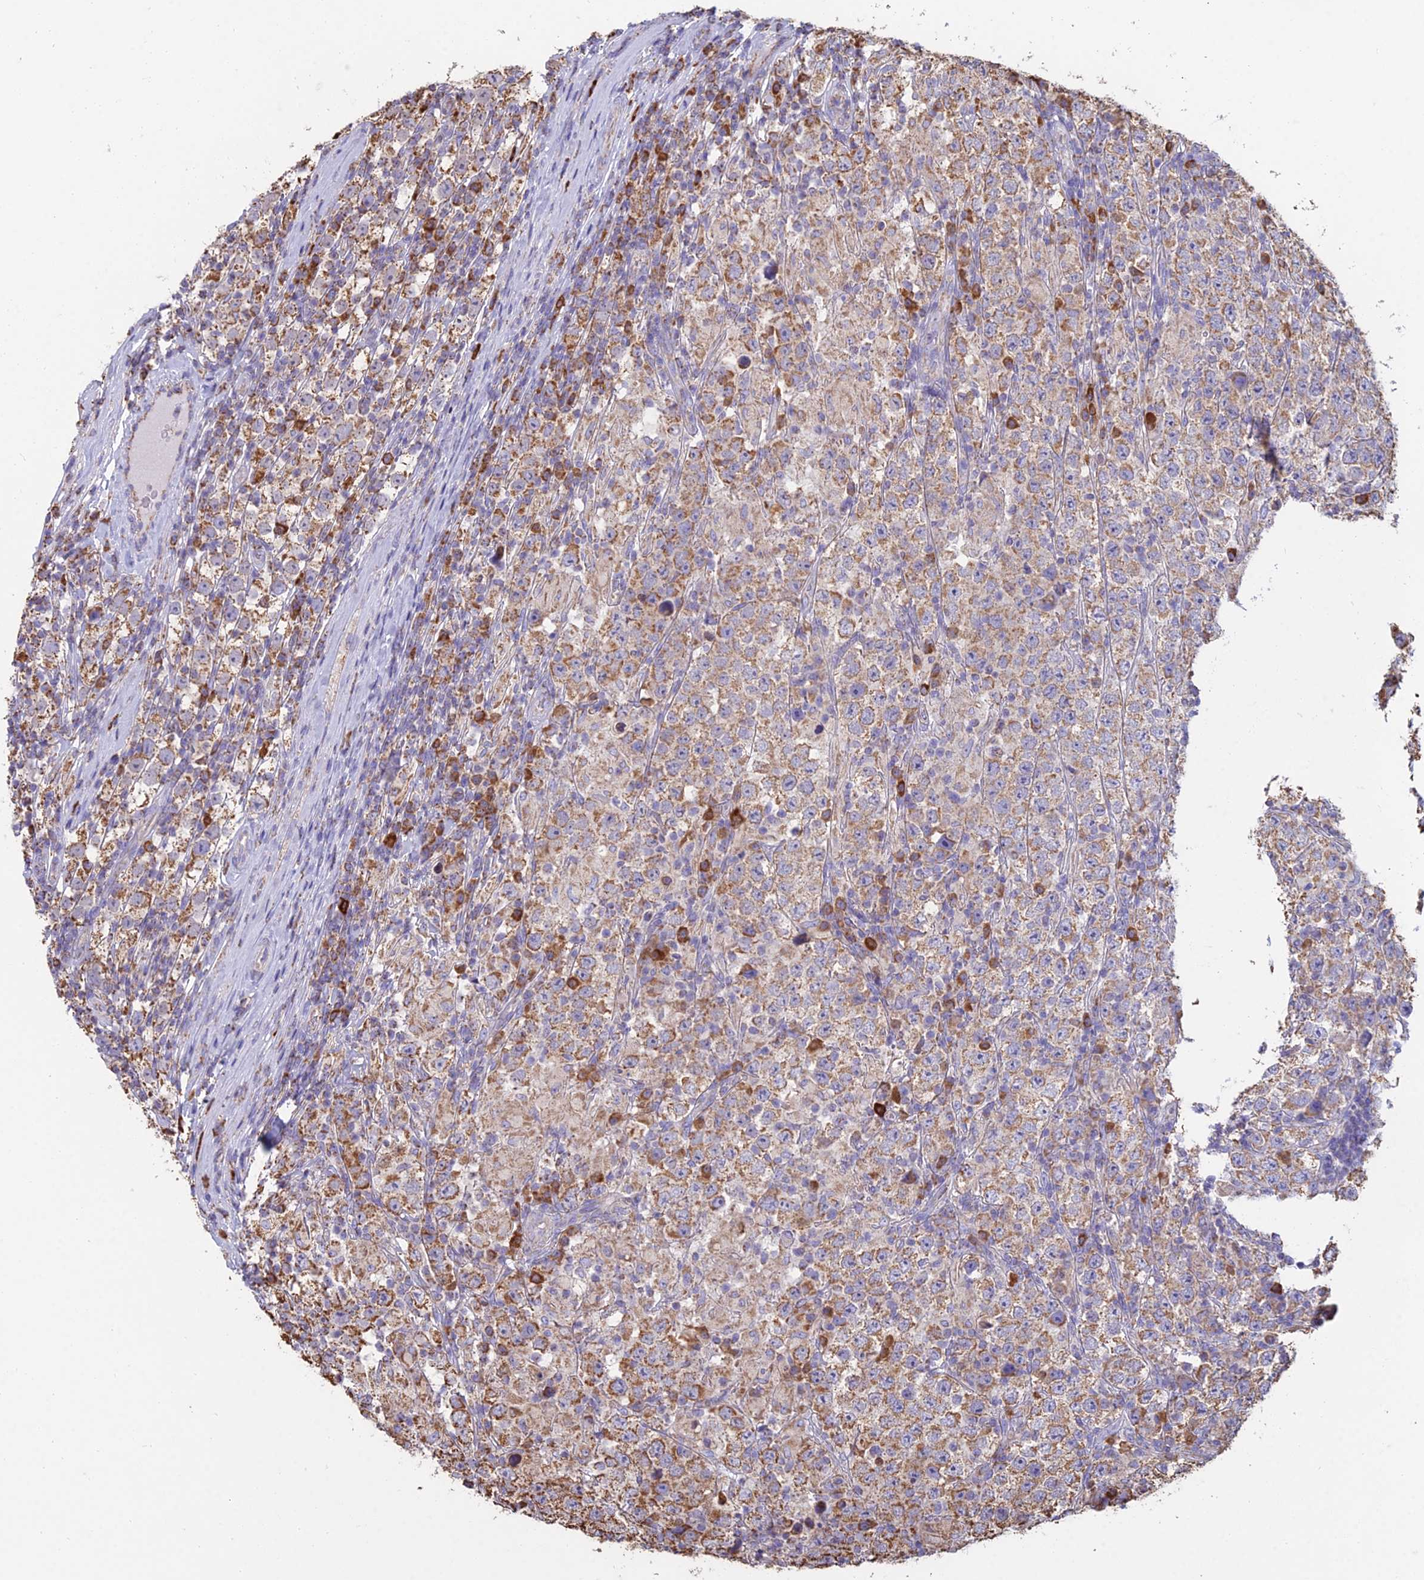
{"staining": {"intensity": "moderate", "quantity": ">75%", "location": "cytoplasmic/membranous"}, "tissue": "testis cancer", "cell_type": "Tumor cells", "image_type": "cancer", "snomed": [{"axis": "morphology", "description": "Normal tissue, NOS"}, {"axis": "morphology", "description": "Urothelial carcinoma, High grade"}, {"axis": "morphology", "description": "Seminoma, NOS"}, {"axis": "morphology", "description": "Carcinoma, Embryonal, NOS"}, {"axis": "topography", "description": "Urinary bladder"}, {"axis": "topography", "description": "Testis"}], "caption": "The immunohistochemical stain highlights moderate cytoplasmic/membranous staining in tumor cells of embryonal carcinoma (testis) tissue. The protein of interest is stained brown, and the nuclei are stained in blue (DAB IHC with brightfield microscopy, high magnification).", "gene": "OR2W3", "patient": {"sex": "male", "age": 41}}